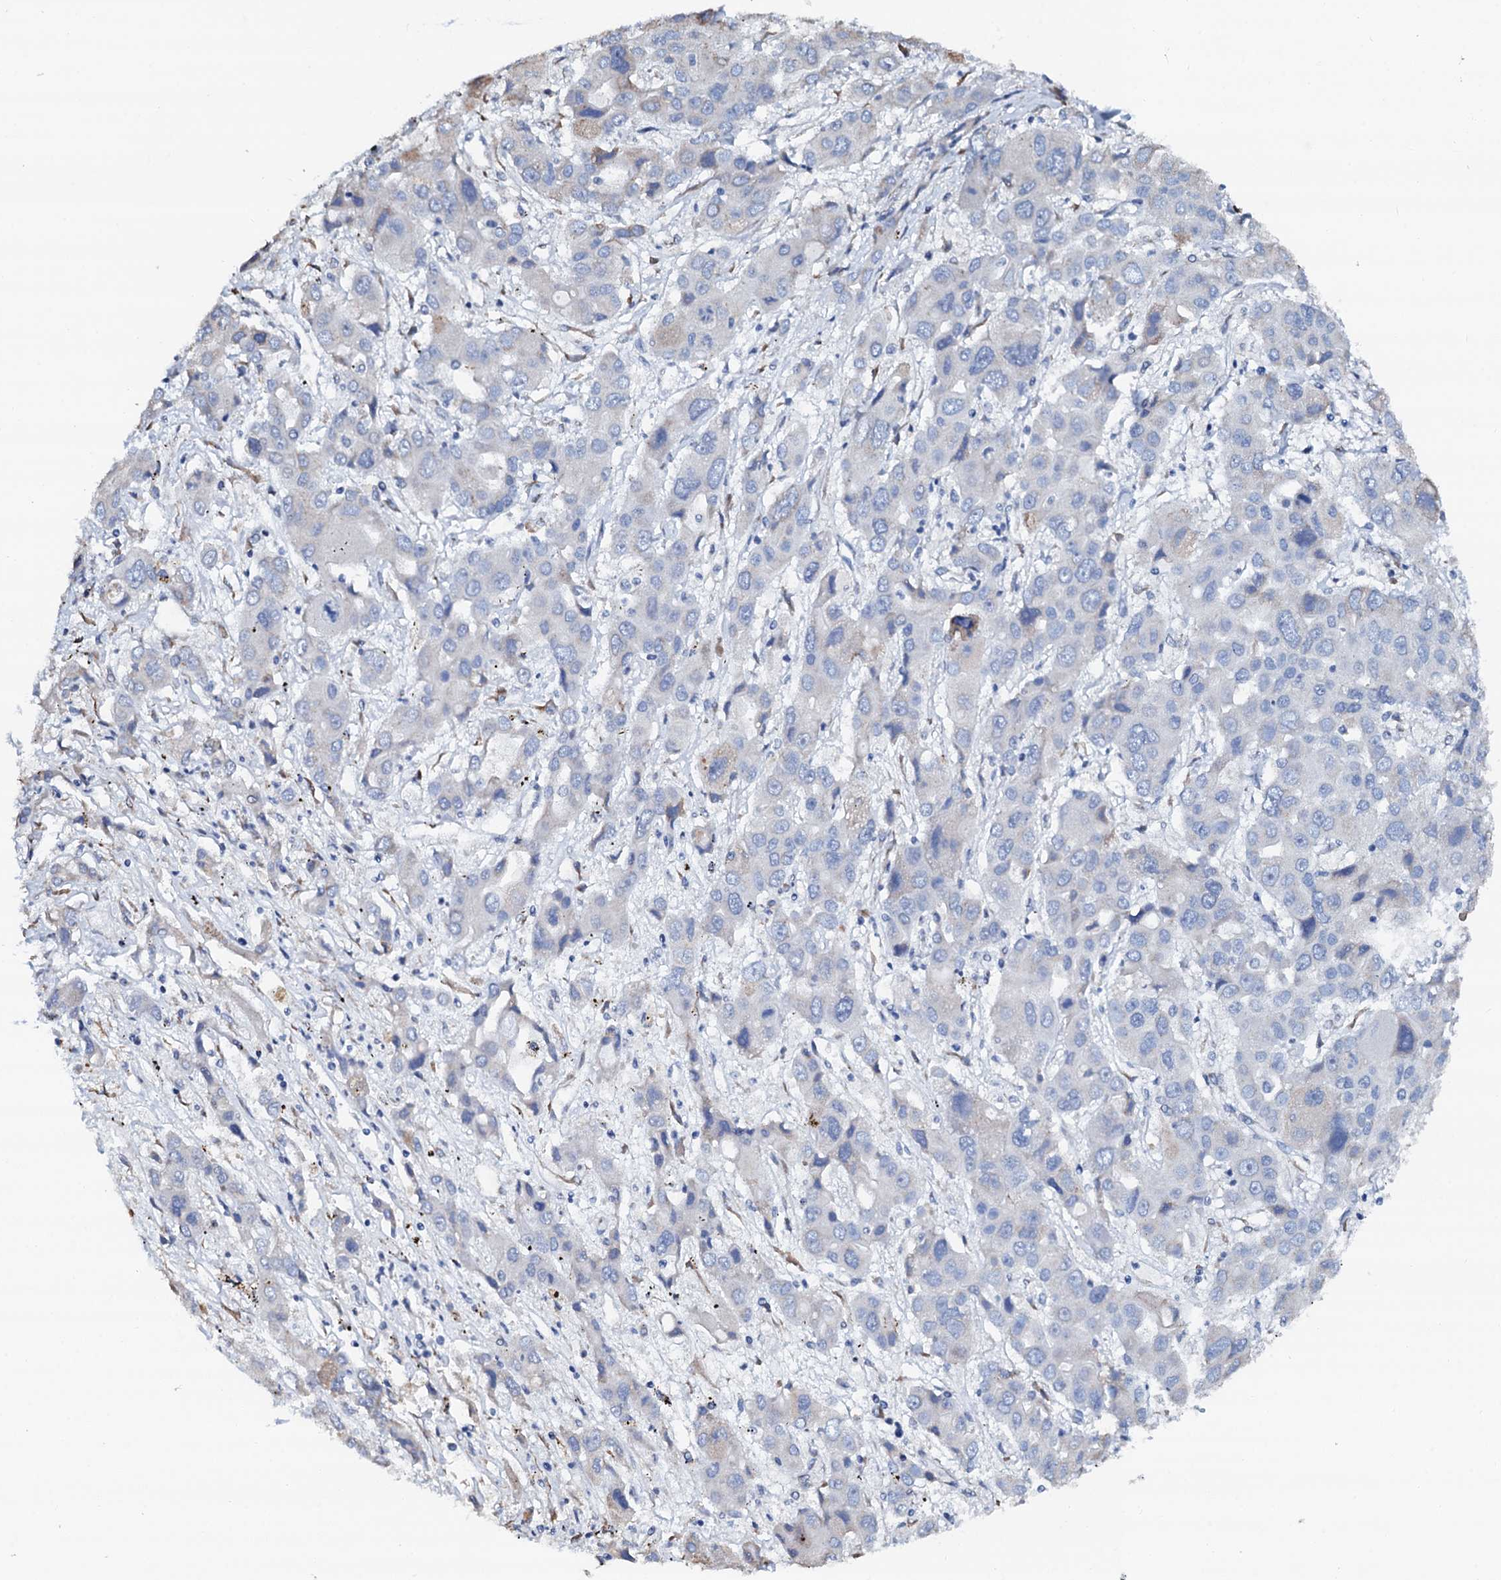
{"staining": {"intensity": "negative", "quantity": "none", "location": "none"}, "tissue": "liver cancer", "cell_type": "Tumor cells", "image_type": "cancer", "snomed": [{"axis": "morphology", "description": "Cholangiocarcinoma"}, {"axis": "topography", "description": "Liver"}], "caption": "Immunohistochemistry (IHC) histopathology image of neoplastic tissue: human liver cholangiocarcinoma stained with DAB displays no significant protein expression in tumor cells.", "gene": "AKAP3", "patient": {"sex": "male", "age": 67}}